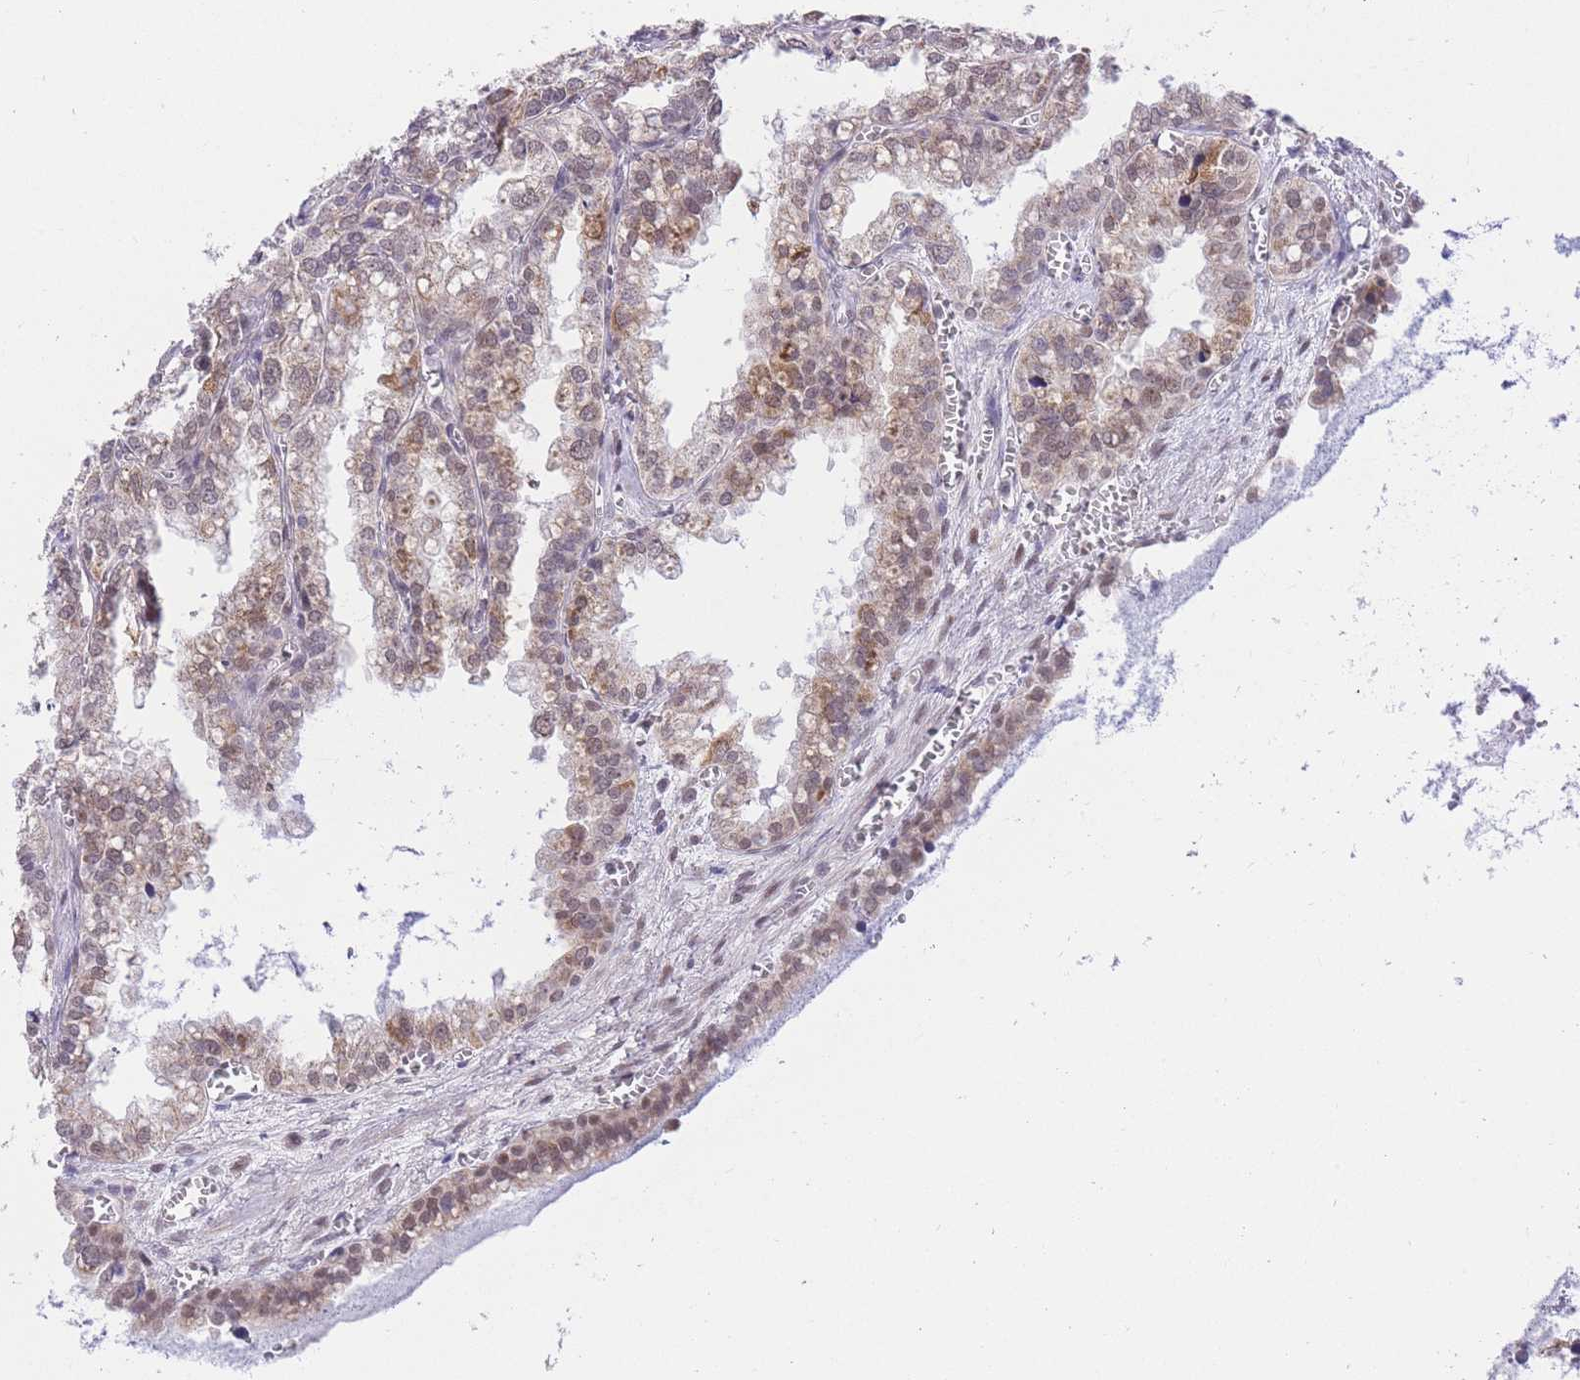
{"staining": {"intensity": "moderate", "quantity": "25%-75%", "location": "cytoplasmic/membranous,nuclear"}, "tissue": "seminal vesicle", "cell_type": "Glandular cells", "image_type": "normal", "snomed": [{"axis": "morphology", "description": "Normal tissue, NOS"}, {"axis": "topography", "description": "Prostate"}, {"axis": "topography", "description": "Seminal veicle"}], "caption": "Brown immunohistochemical staining in unremarkable human seminal vesicle shows moderate cytoplasmic/membranous,nuclear positivity in approximately 25%-75% of glandular cells.", "gene": "UBXN7", "patient": {"sex": "male", "age": 51}}